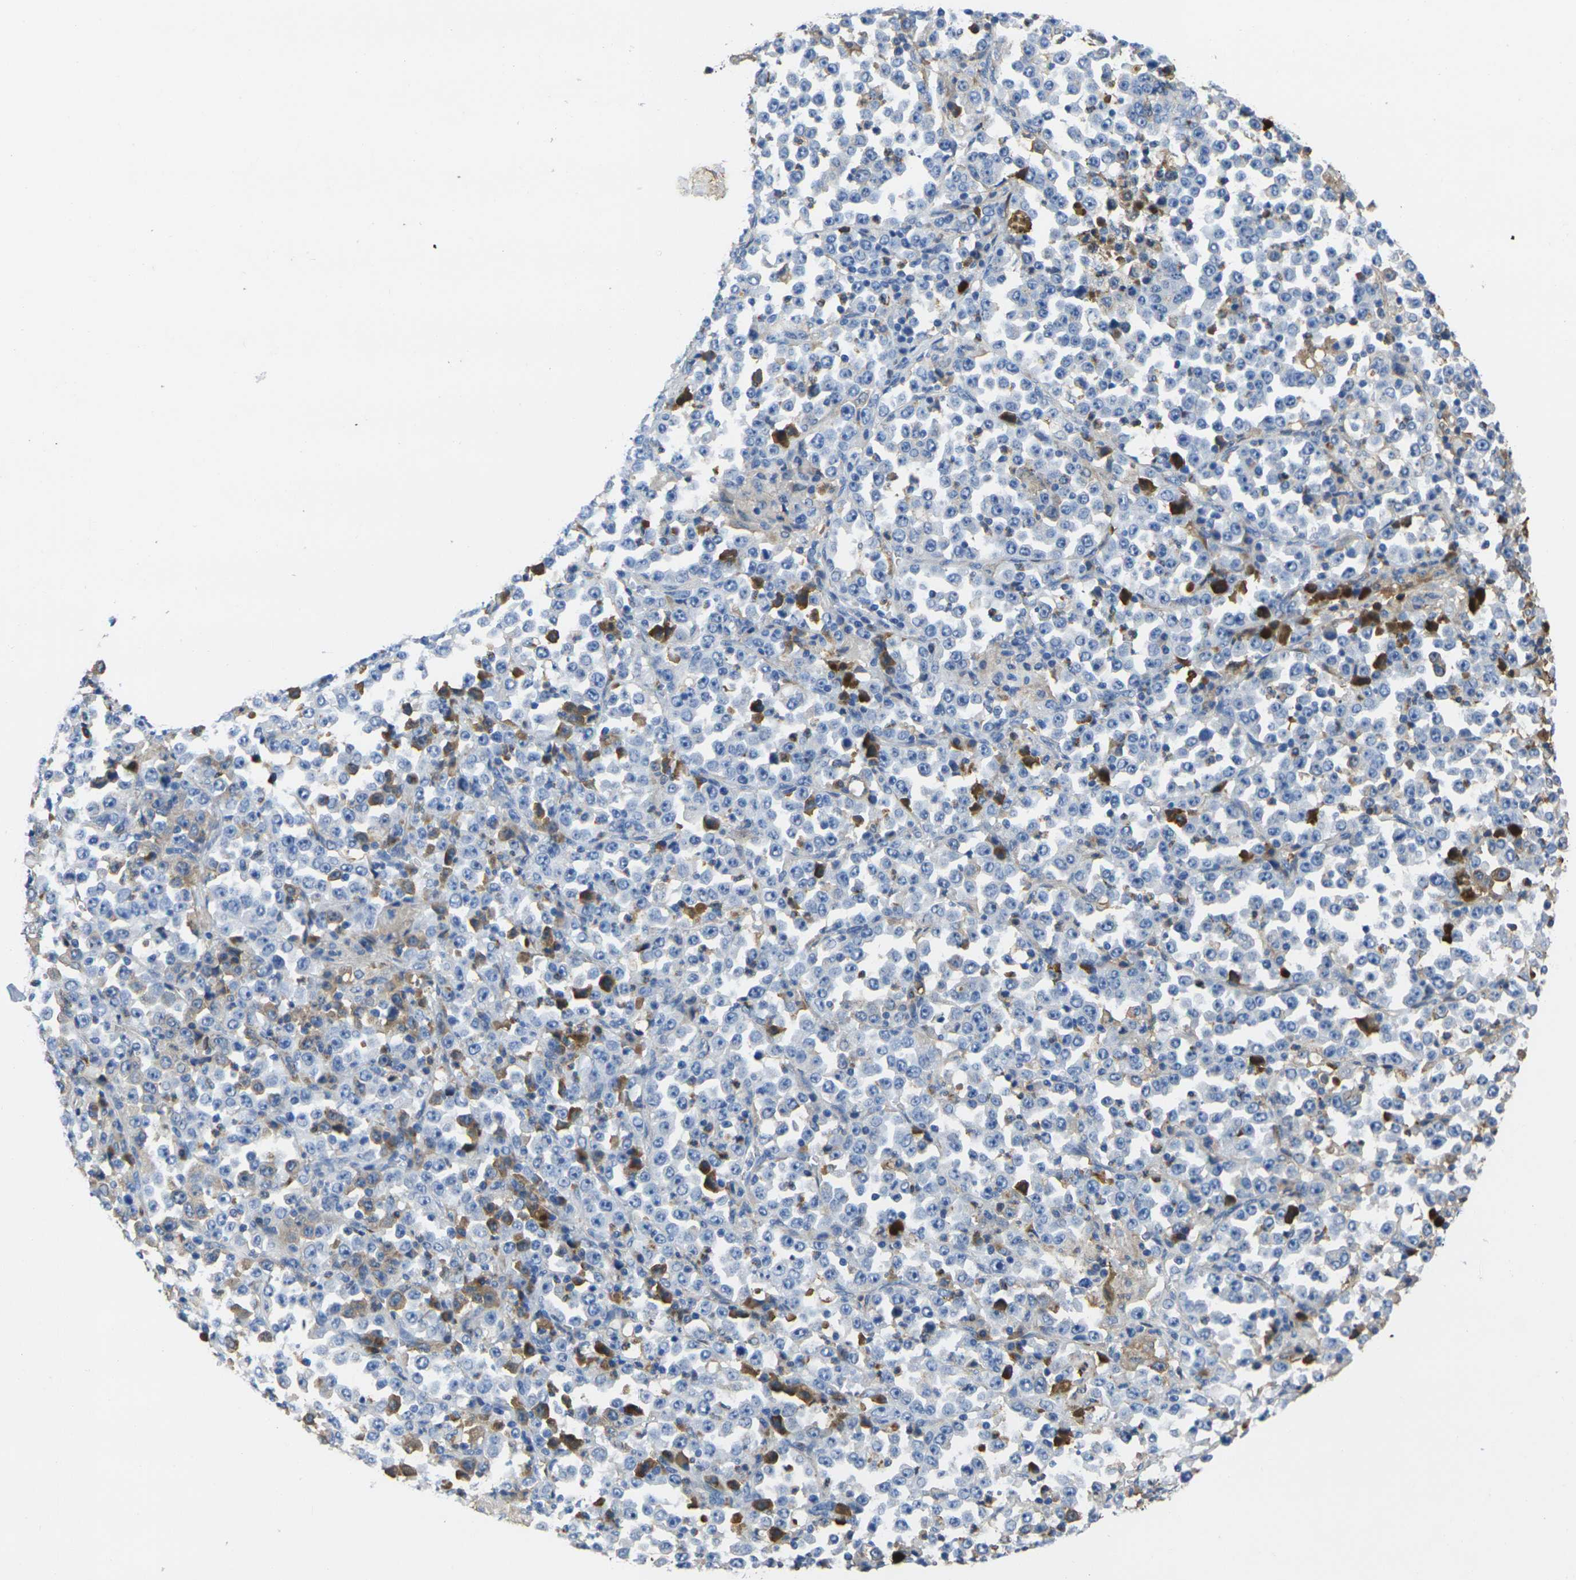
{"staining": {"intensity": "moderate", "quantity": "<25%", "location": "cytoplasmic/membranous"}, "tissue": "stomach cancer", "cell_type": "Tumor cells", "image_type": "cancer", "snomed": [{"axis": "morphology", "description": "Normal tissue, NOS"}, {"axis": "morphology", "description": "Adenocarcinoma, NOS"}, {"axis": "topography", "description": "Stomach, upper"}, {"axis": "topography", "description": "Stomach"}], "caption": "Stomach cancer stained with IHC demonstrates moderate cytoplasmic/membranous expression in approximately <25% of tumor cells. (IHC, brightfield microscopy, high magnification).", "gene": "GREM2", "patient": {"sex": "male", "age": 59}}